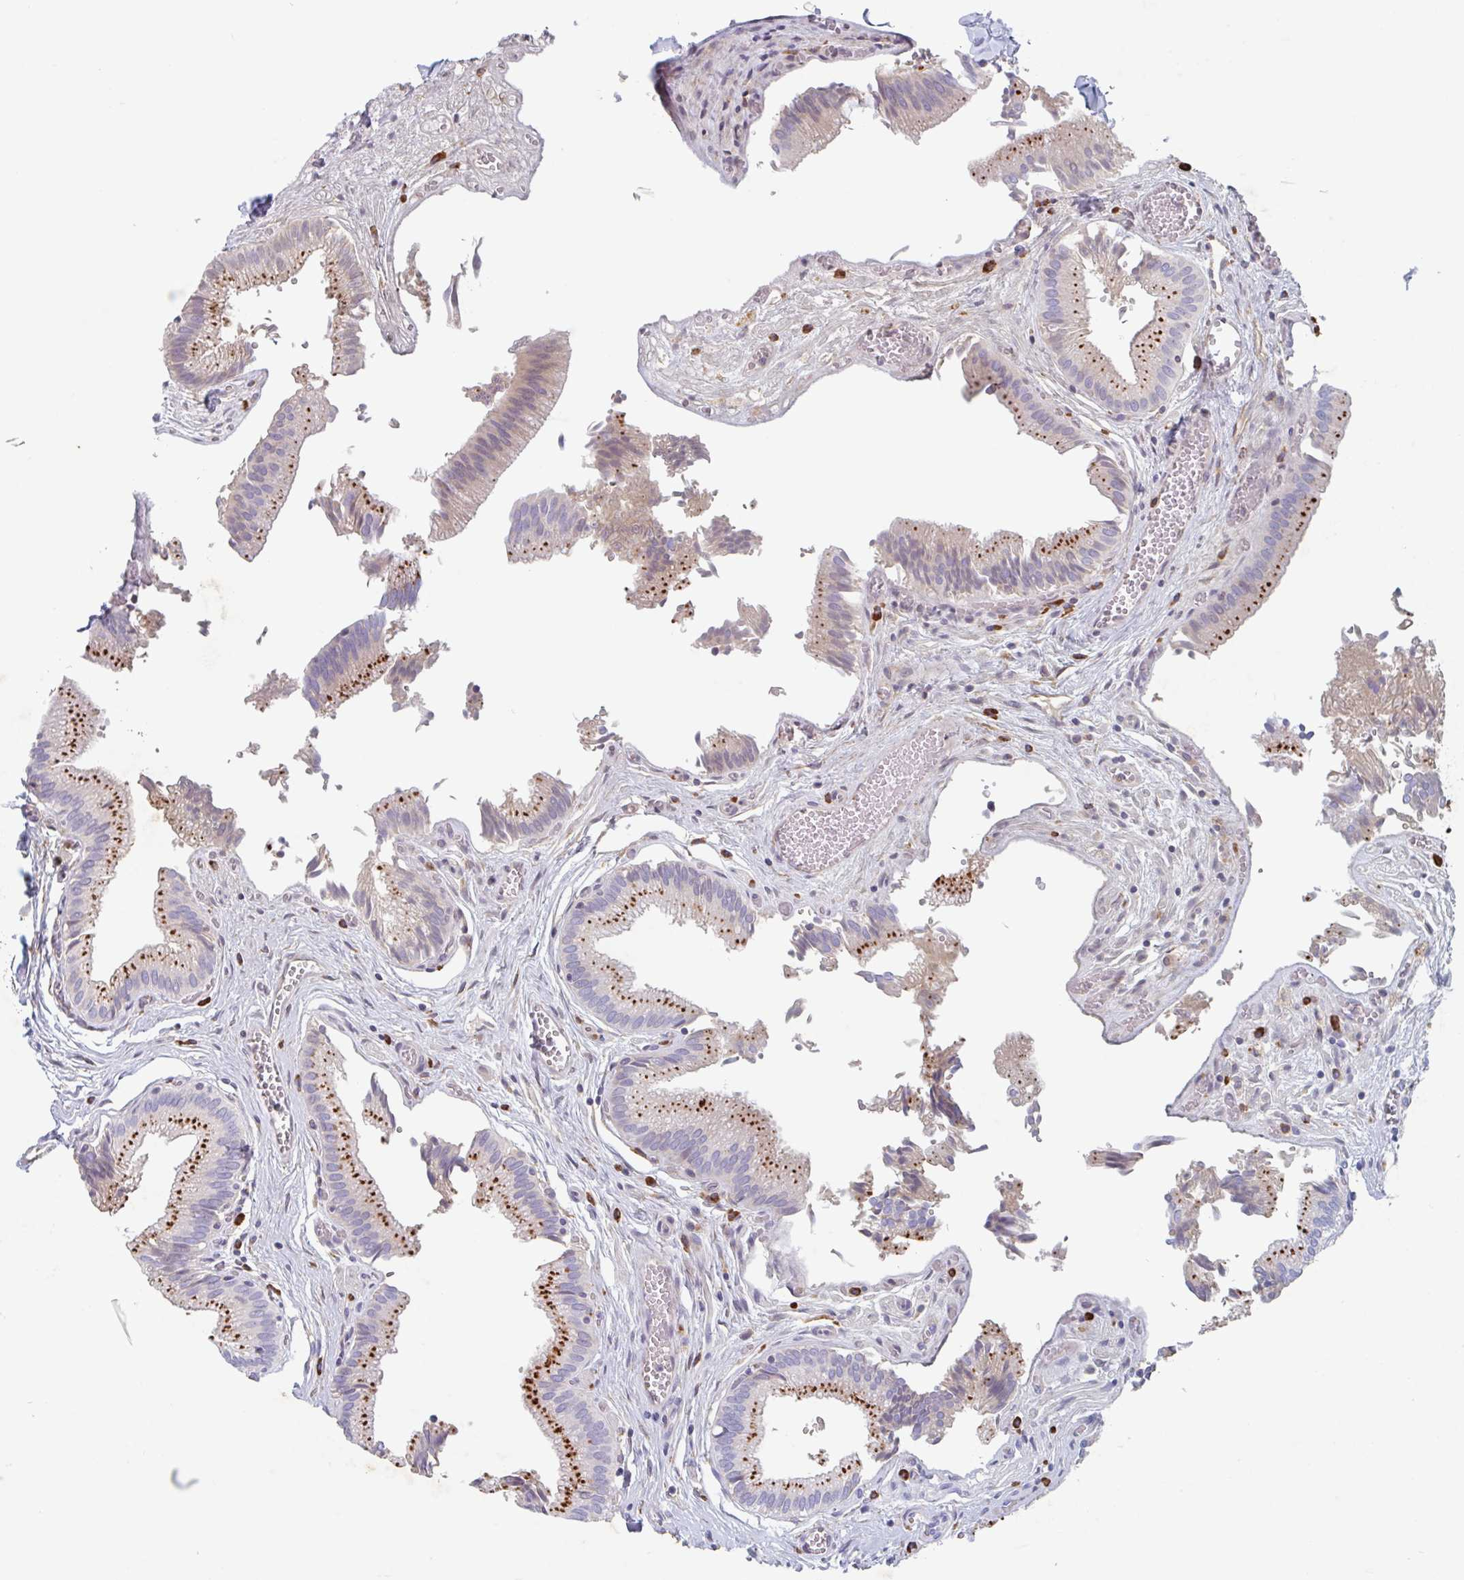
{"staining": {"intensity": "strong", "quantity": ">75%", "location": "cytoplasmic/membranous"}, "tissue": "gallbladder", "cell_type": "Glandular cells", "image_type": "normal", "snomed": [{"axis": "morphology", "description": "Normal tissue, NOS"}, {"axis": "topography", "description": "Gallbladder"}], "caption": "Normal gallbladder demonstrates strong cytoplasmic/membranous positivity in about >75% of glandular cells, visualized by immunohistochemistry.", "gene": "MANBA", "patient": {"sex": "male", "age": 17}}